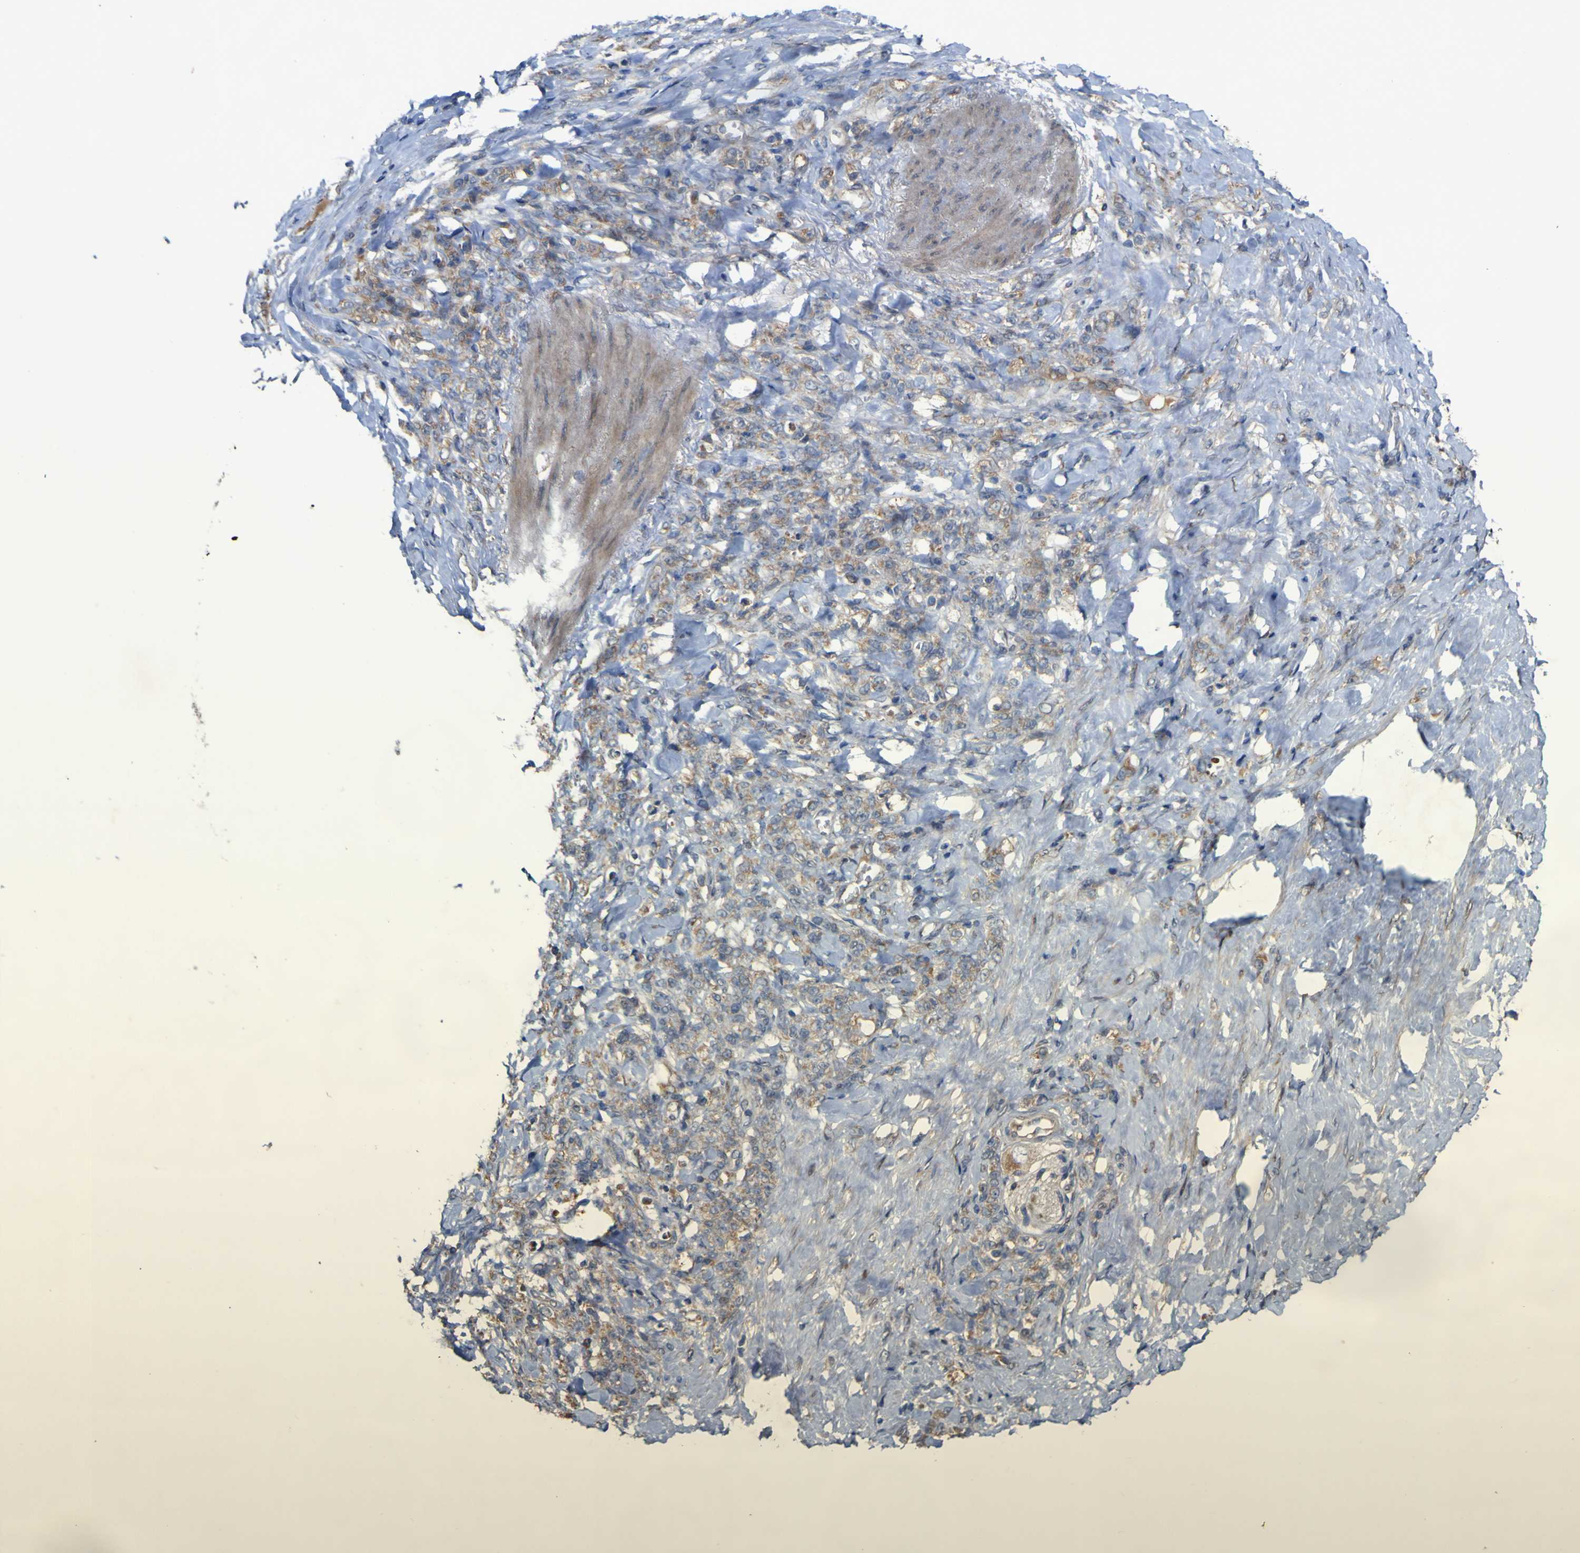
{"staining": {"intensity": "weak", "quantity": ">75%", "location": "cytoplasmic/membranous"}, "tissue": "stomach cancer", "cell_type": "Tumor cells", "image_type": "cancer", "snomed": [{"axis": "morphology", "description": "Adenocarcinoma, NOS"}, {"axis": "topography", "description": "Stomach"}], "caption": "Stomach cancer (adenocarcinoma) stained with immunohistochemistry displays weak cytoplasmic/membranous staining in approximately >75% of tumor cells.", "gene": "IRAK2", "patient": {"sex": "male", "age": 82}}